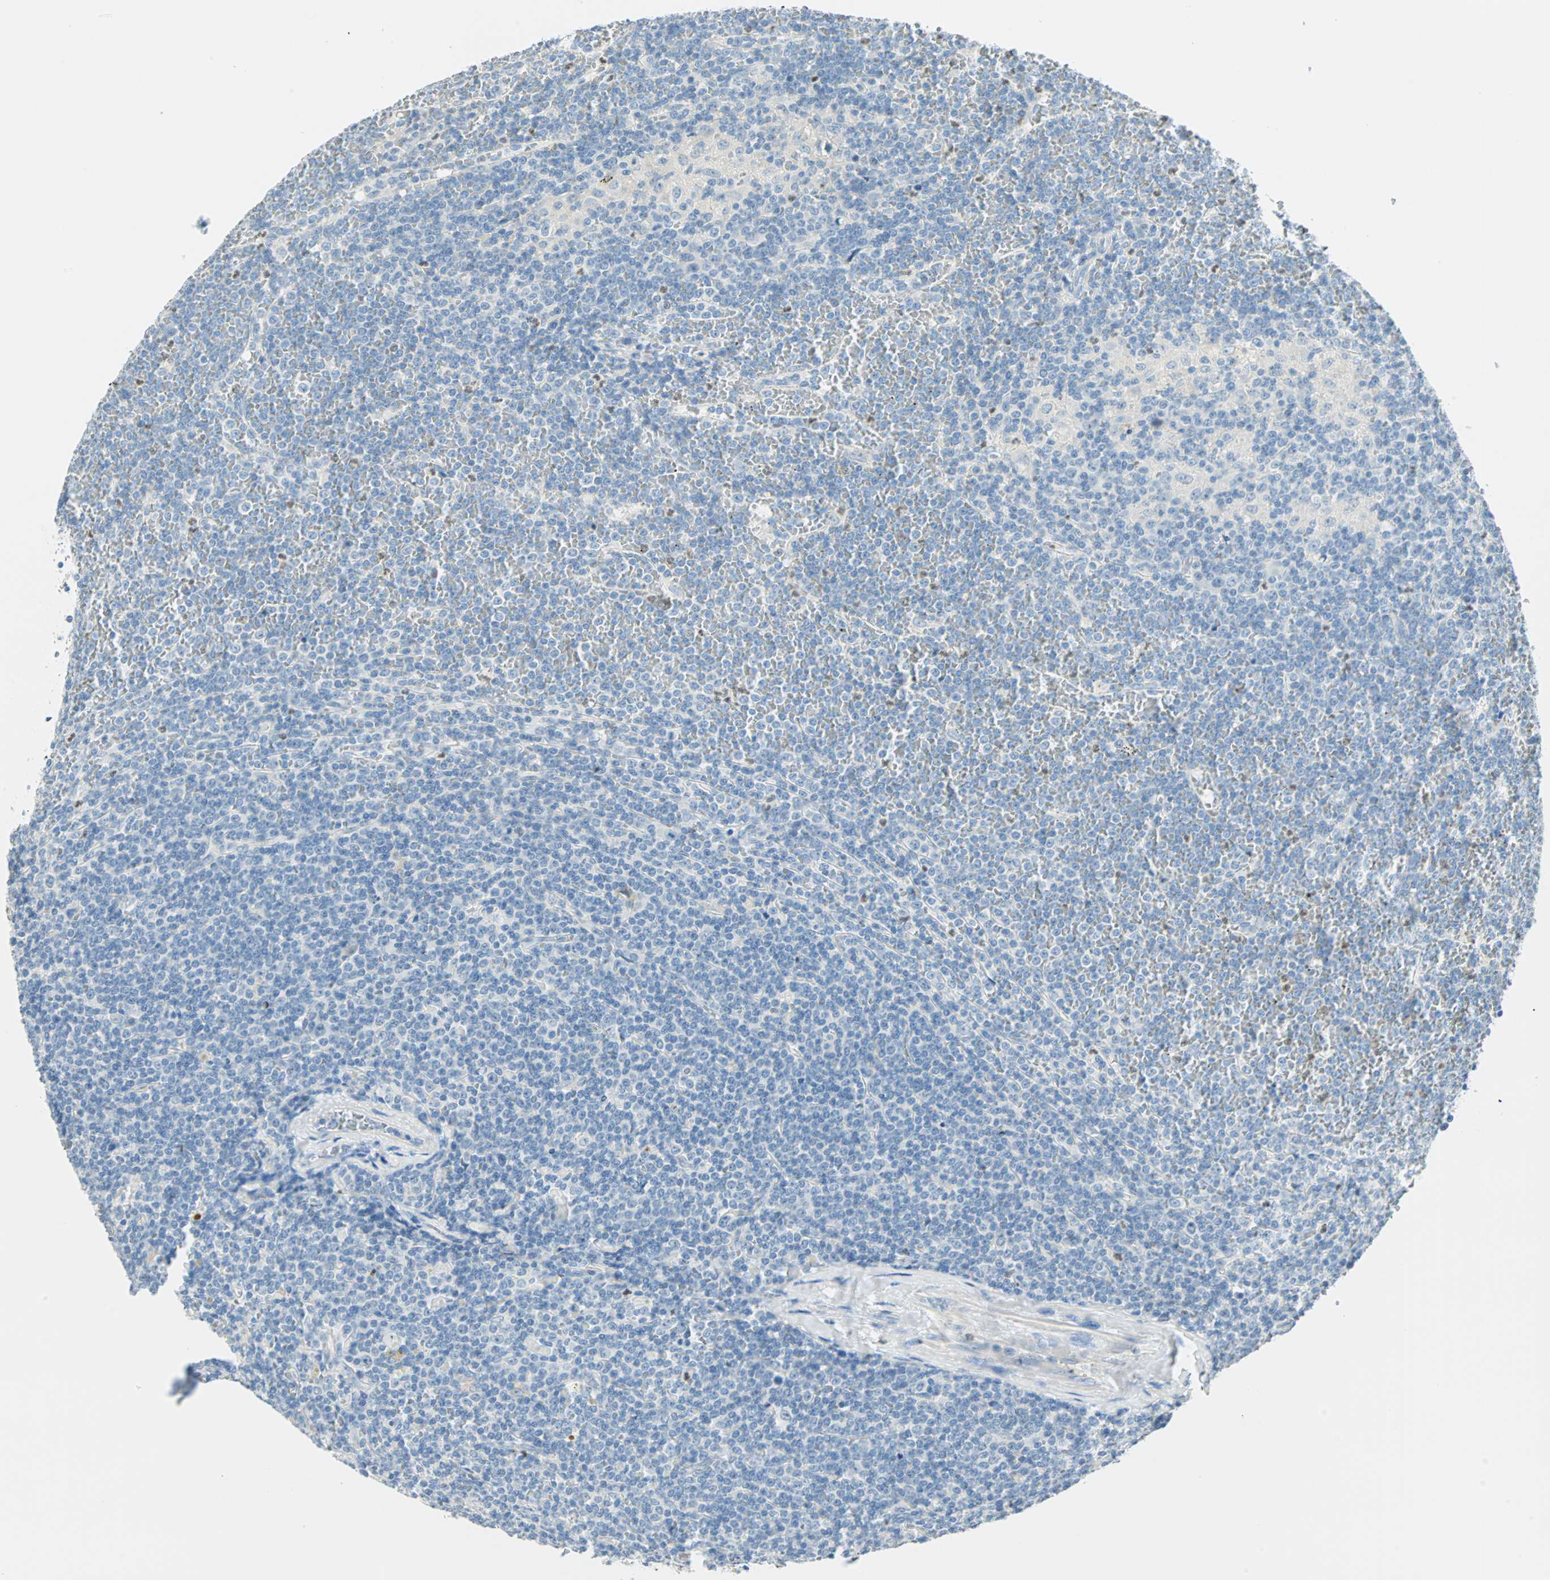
{"staining": {"intensity": "negative", "quantity": "none", "location": "none"}, "tissue": "lymphoma", "cell_type": "Tumor cells", "image_type": "cancer", "snomed": [{"axis": "morphology", "description": "Malignant lymphoma, non-Hodgkin's type, Low grade"}, {"axis": "topography", "description": "Spleen"}], "caption": "High power microscopy histopathology image of an immunohistochemistry (IHC) histopathology image of low-grade malignant lymphoma, non-Hodgkin's type, revealing no significant staining in tumor cells.", "gene": "MLLT10", "patient": {"sex": "female", "age": 19}}